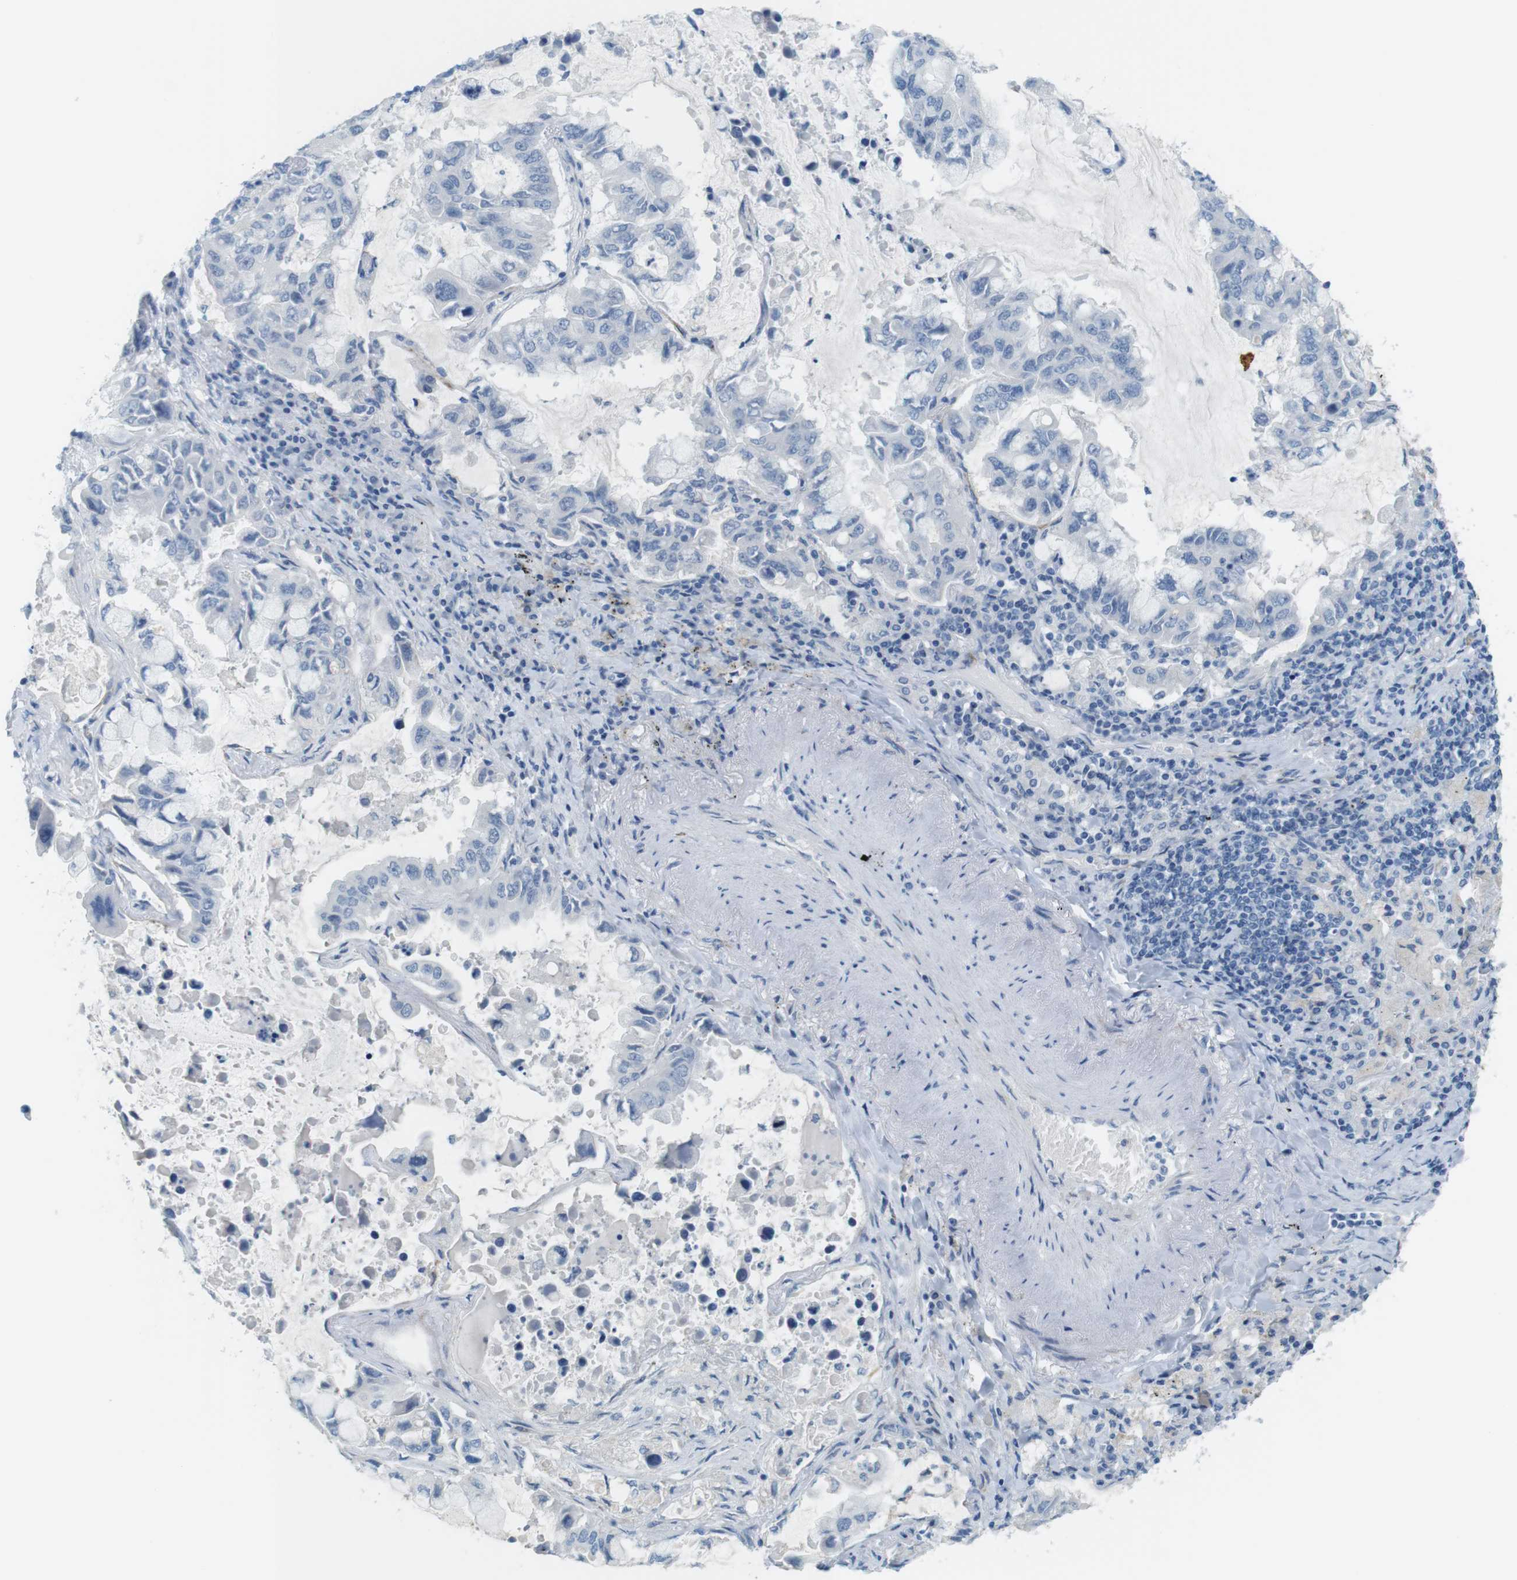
{"staining": {"intensity": "negative", "quantity": "none", "location": "none"}, "tissue": "lung cancer", "cell_type": "Tumor cells", "image_type": "cancer", "snomed": [{"axis": "morphology", "description": "Adenocarcinoma, NOS"}, {"axis": "topography", "description": "Lung"}], "caption": "Immunohistochemistry (IHC) micrograph of neoplastic tissue: human lung cancer stained with DAB shows no significant protein positivity in tumor cells.", "gene": "MYH9", "patient": {"sex": "male", "age": 64}}